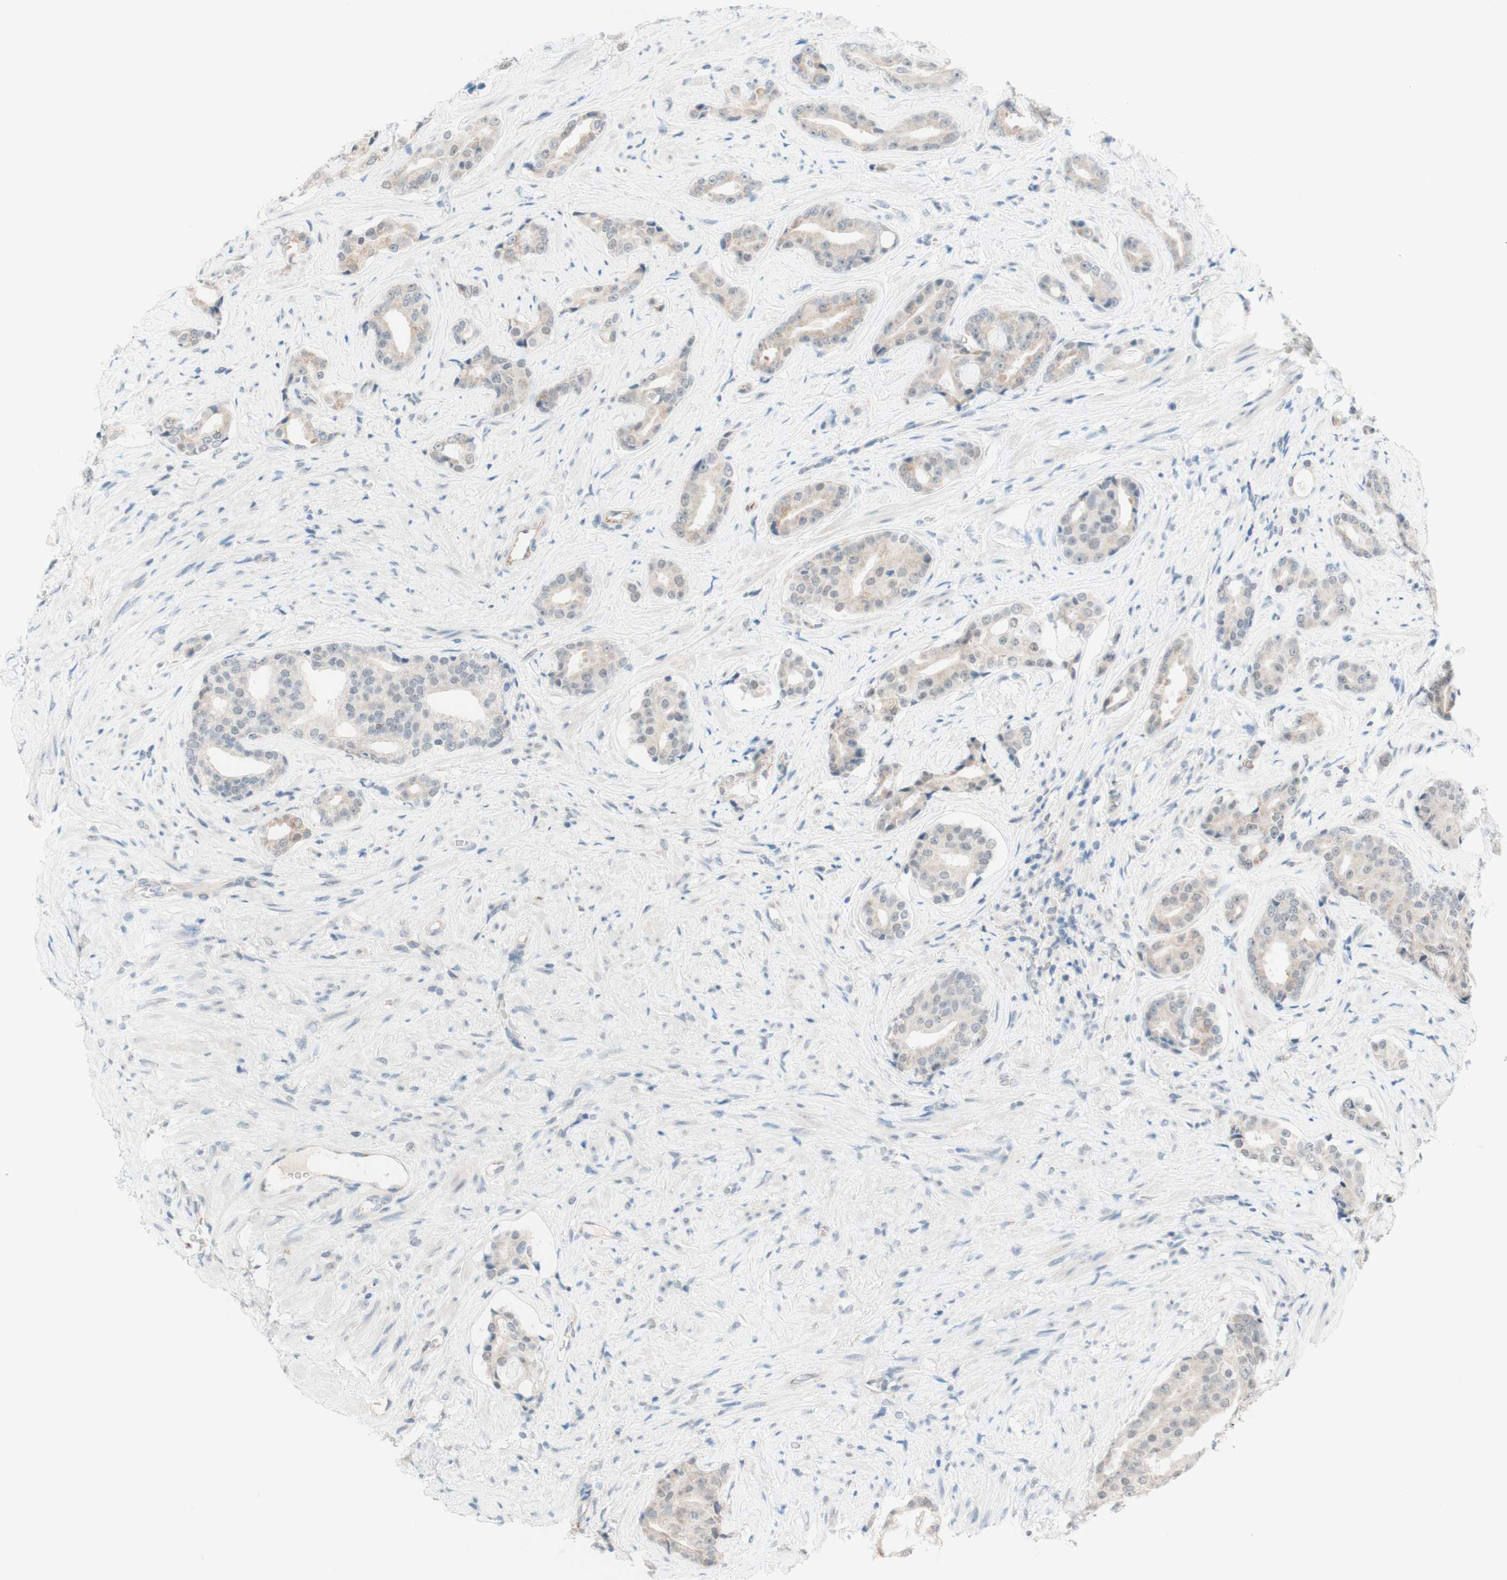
{"staining": {"intensity": "weak", "quantity": "<25%", "location": "cytoplasmic/membranous"}, "tissue": "prostate cancer", "cell_type": "Tumor cells", "image_type": "cancer", "snomed": [{"axis": "morphology", "description": "Adenocarcinoma, High grade"}, {"axis": "topography", "description": "Prostate"}], "caption": "Photomicrograph shows no significant protein positivity in tumor cells of prostate high-grade adenocarcinoma. (Brightfield microscopy of DAB (3,3'-diaminobenzidine) IHC at high magnification).", "gene": "JPH1", "patient": {"sex": "male", "age": 71}}